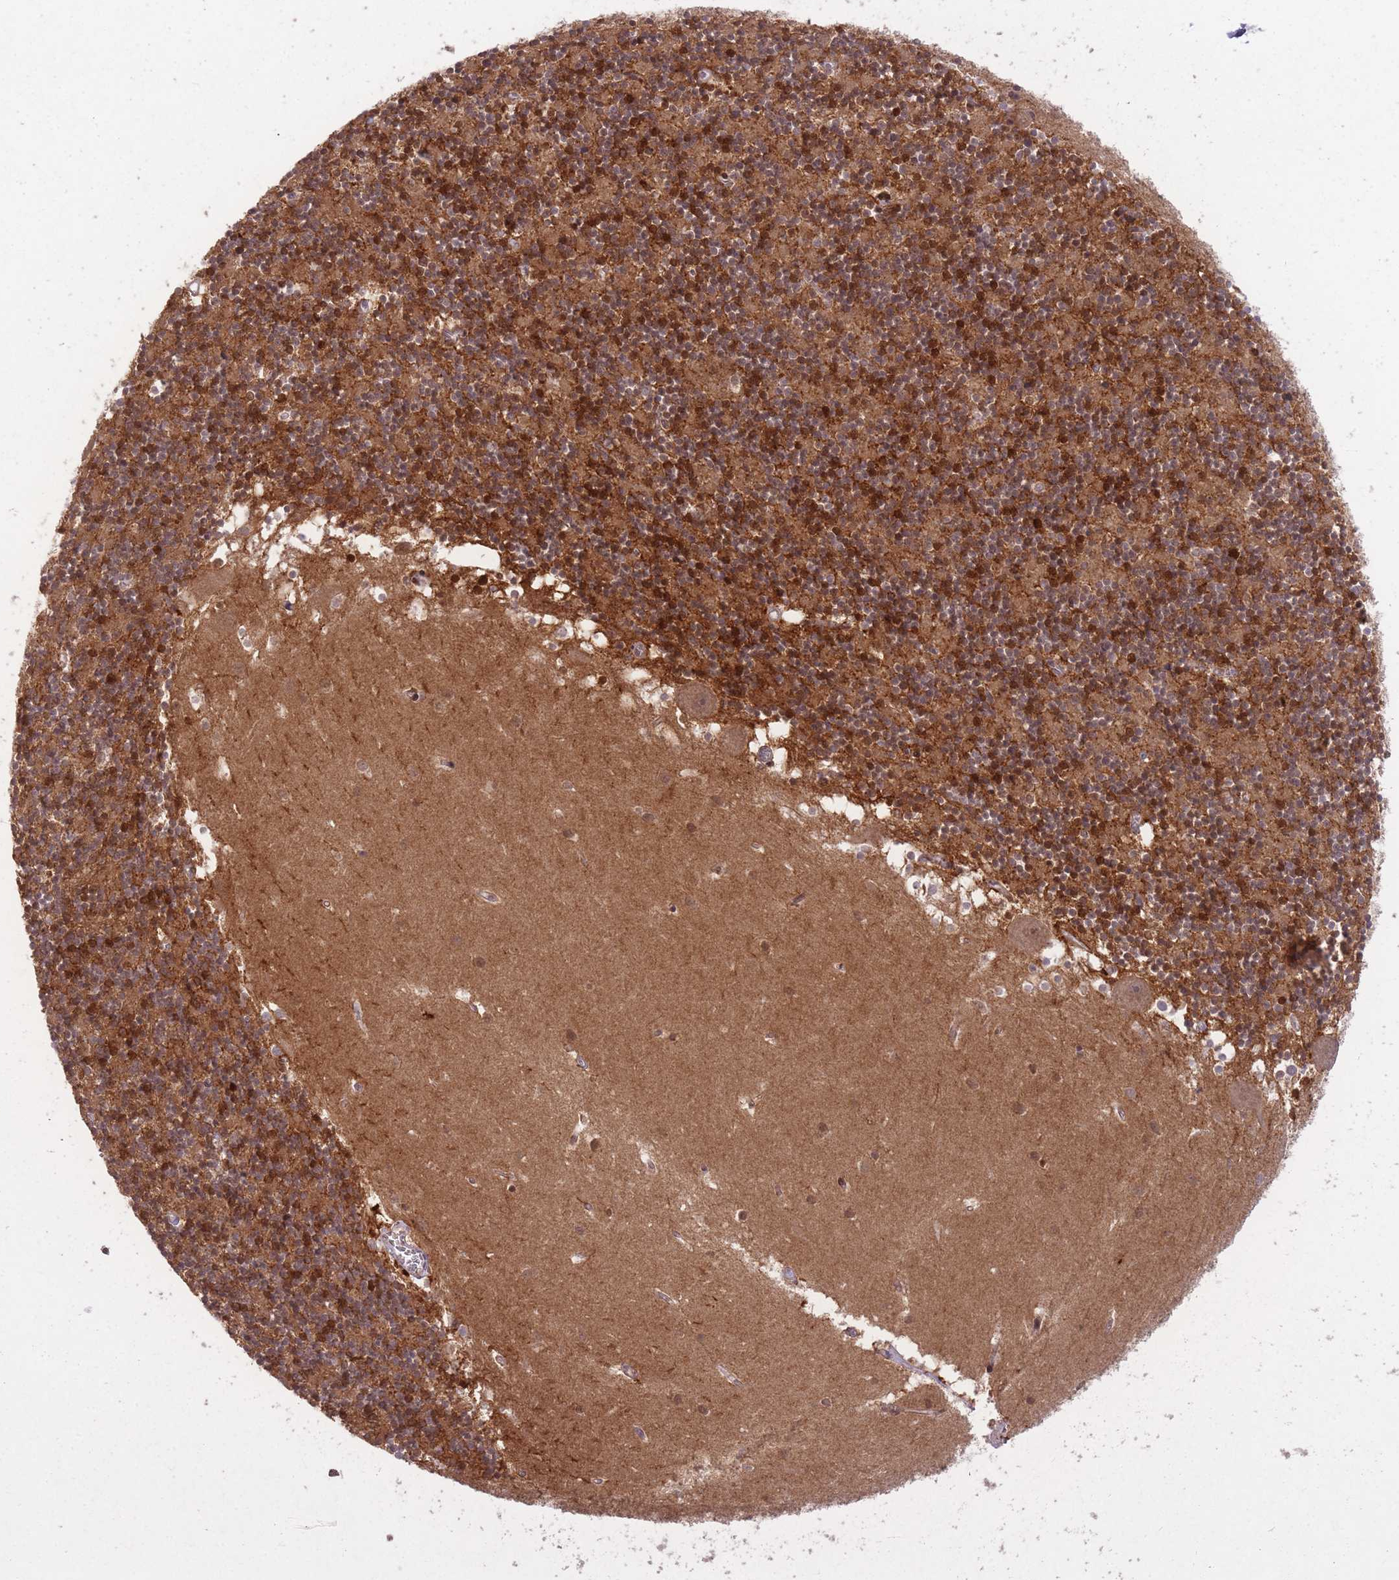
{"staining": {"intensity": "strong", "quantity": "25%-75%", "location": "cytoplasmic/membranous,nuclear"}, "tissue": "cerebellum", "cell_type": "Cells in granular layer", "image_type": "normal", "snomed": [{"axis": "morphology", "description": "Normal tissue, NOS"}, {"axis": "topography", "description": "Cerebellum"}], "caption": "Protein expression analysis of unremarkable cerebellum demonstrates strong cytoplasmic/membranous,nuclear staining in about 25%-75% of cells in granular layer.", "gene": "DPYSL4", "patient": {"sex": "male", "age": 54}}